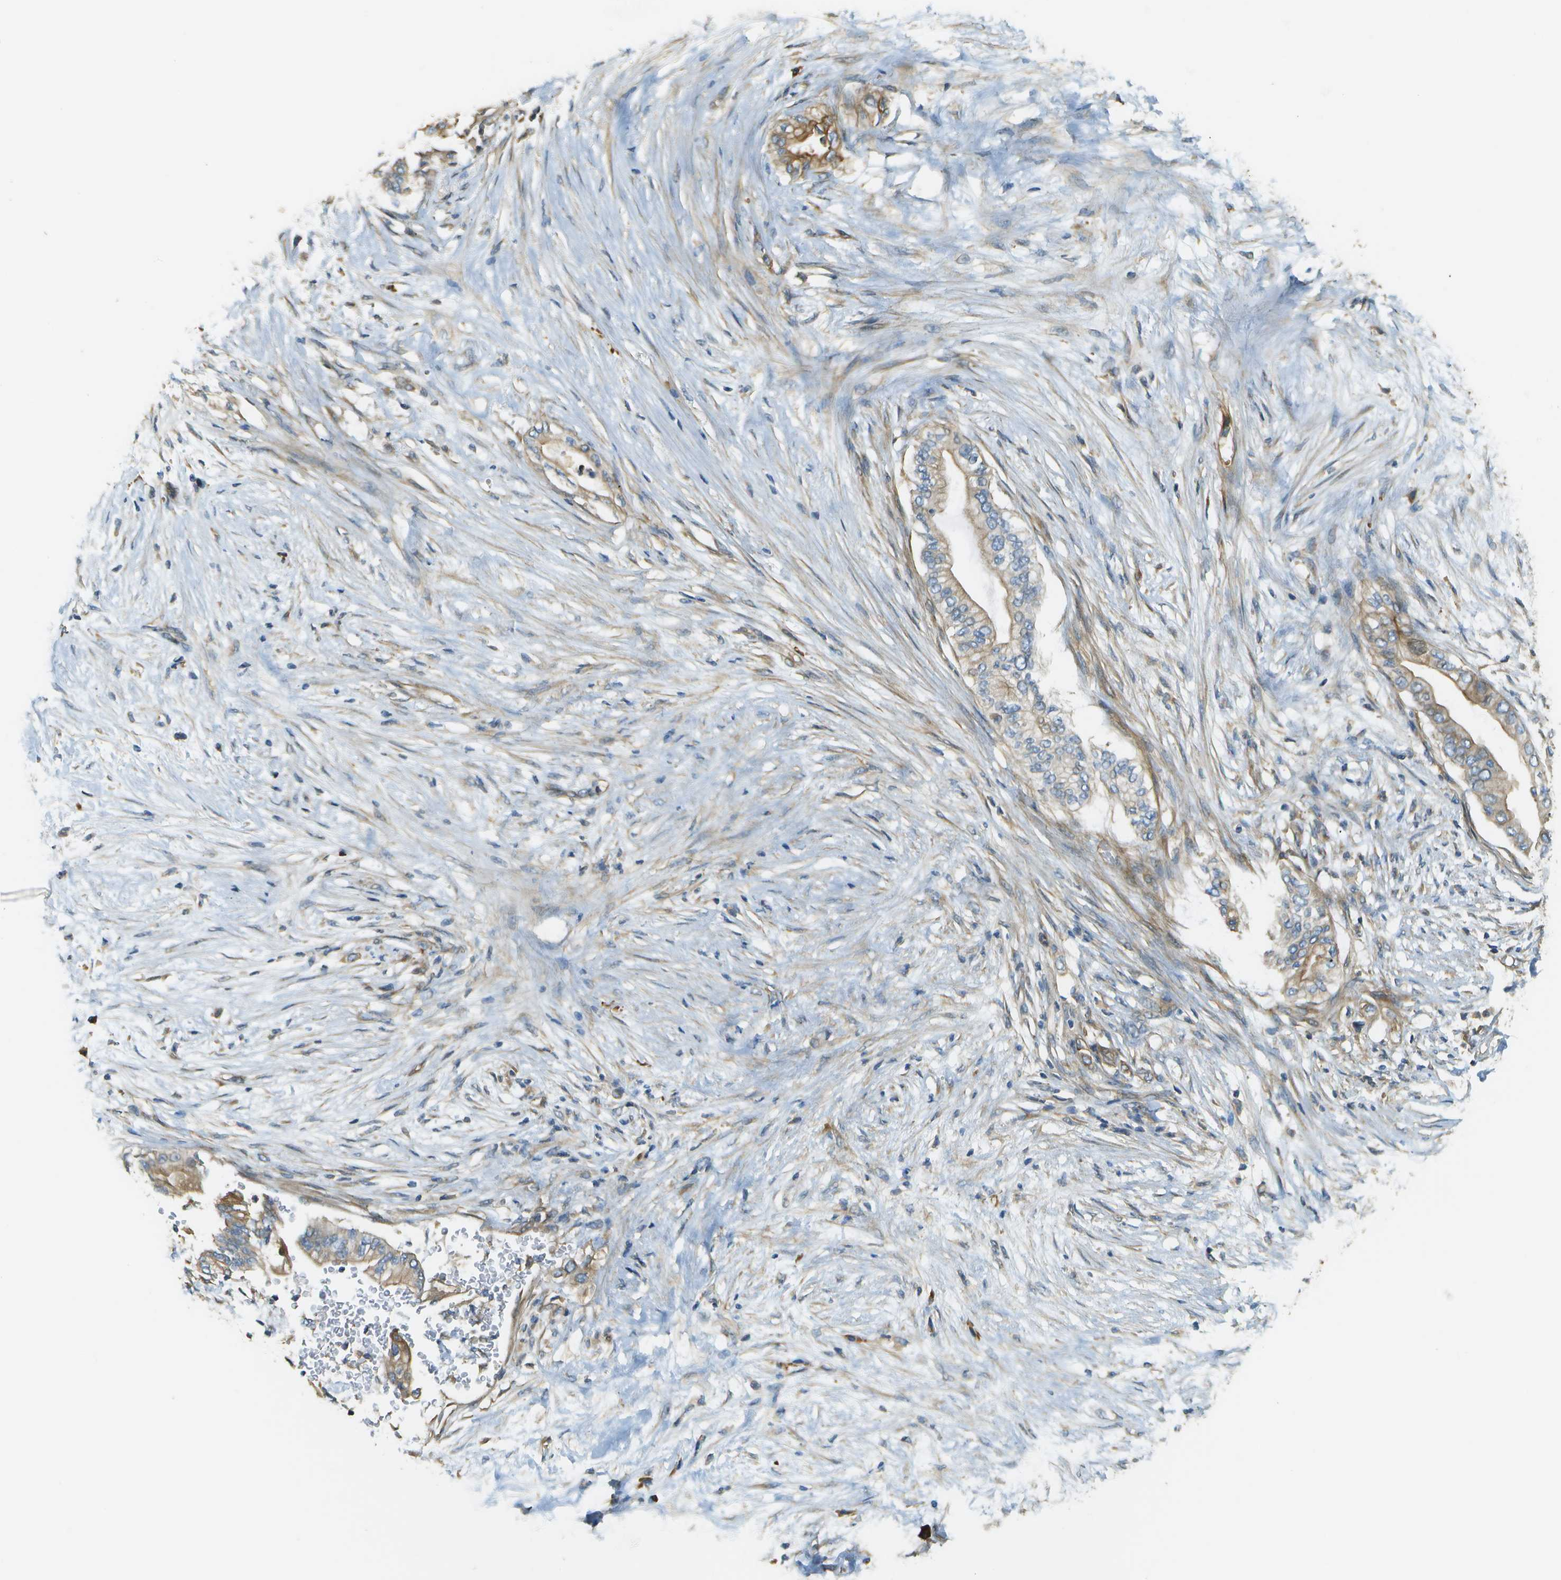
{"staining": {"intensity": "weak", "quantity": ">75%", "location": "cytoplasmic/membranous"}, "tissue": "pancreatic cancer", "cell_type": "Tumor cells", "image_type": "cancer", "snomed": [{"axis": "morphology", "description": "Normal tissue, NOS"}, {"axis": "morphology", "description": "Adenocarcinoma, NOS"}, {"axis": "topography", "description": "Pancreas"}, {"axis": "topography", "description": "Duodenum"}], "caption": "Immunohistochemical staining of pancreatic adenocarcinoma reveals low levels of weak cytoplasmic/membranous protein staining in about >75% of tumor cells.", "gene": "DNAJB11", "patient": {"sex": "female", "age": 60}}